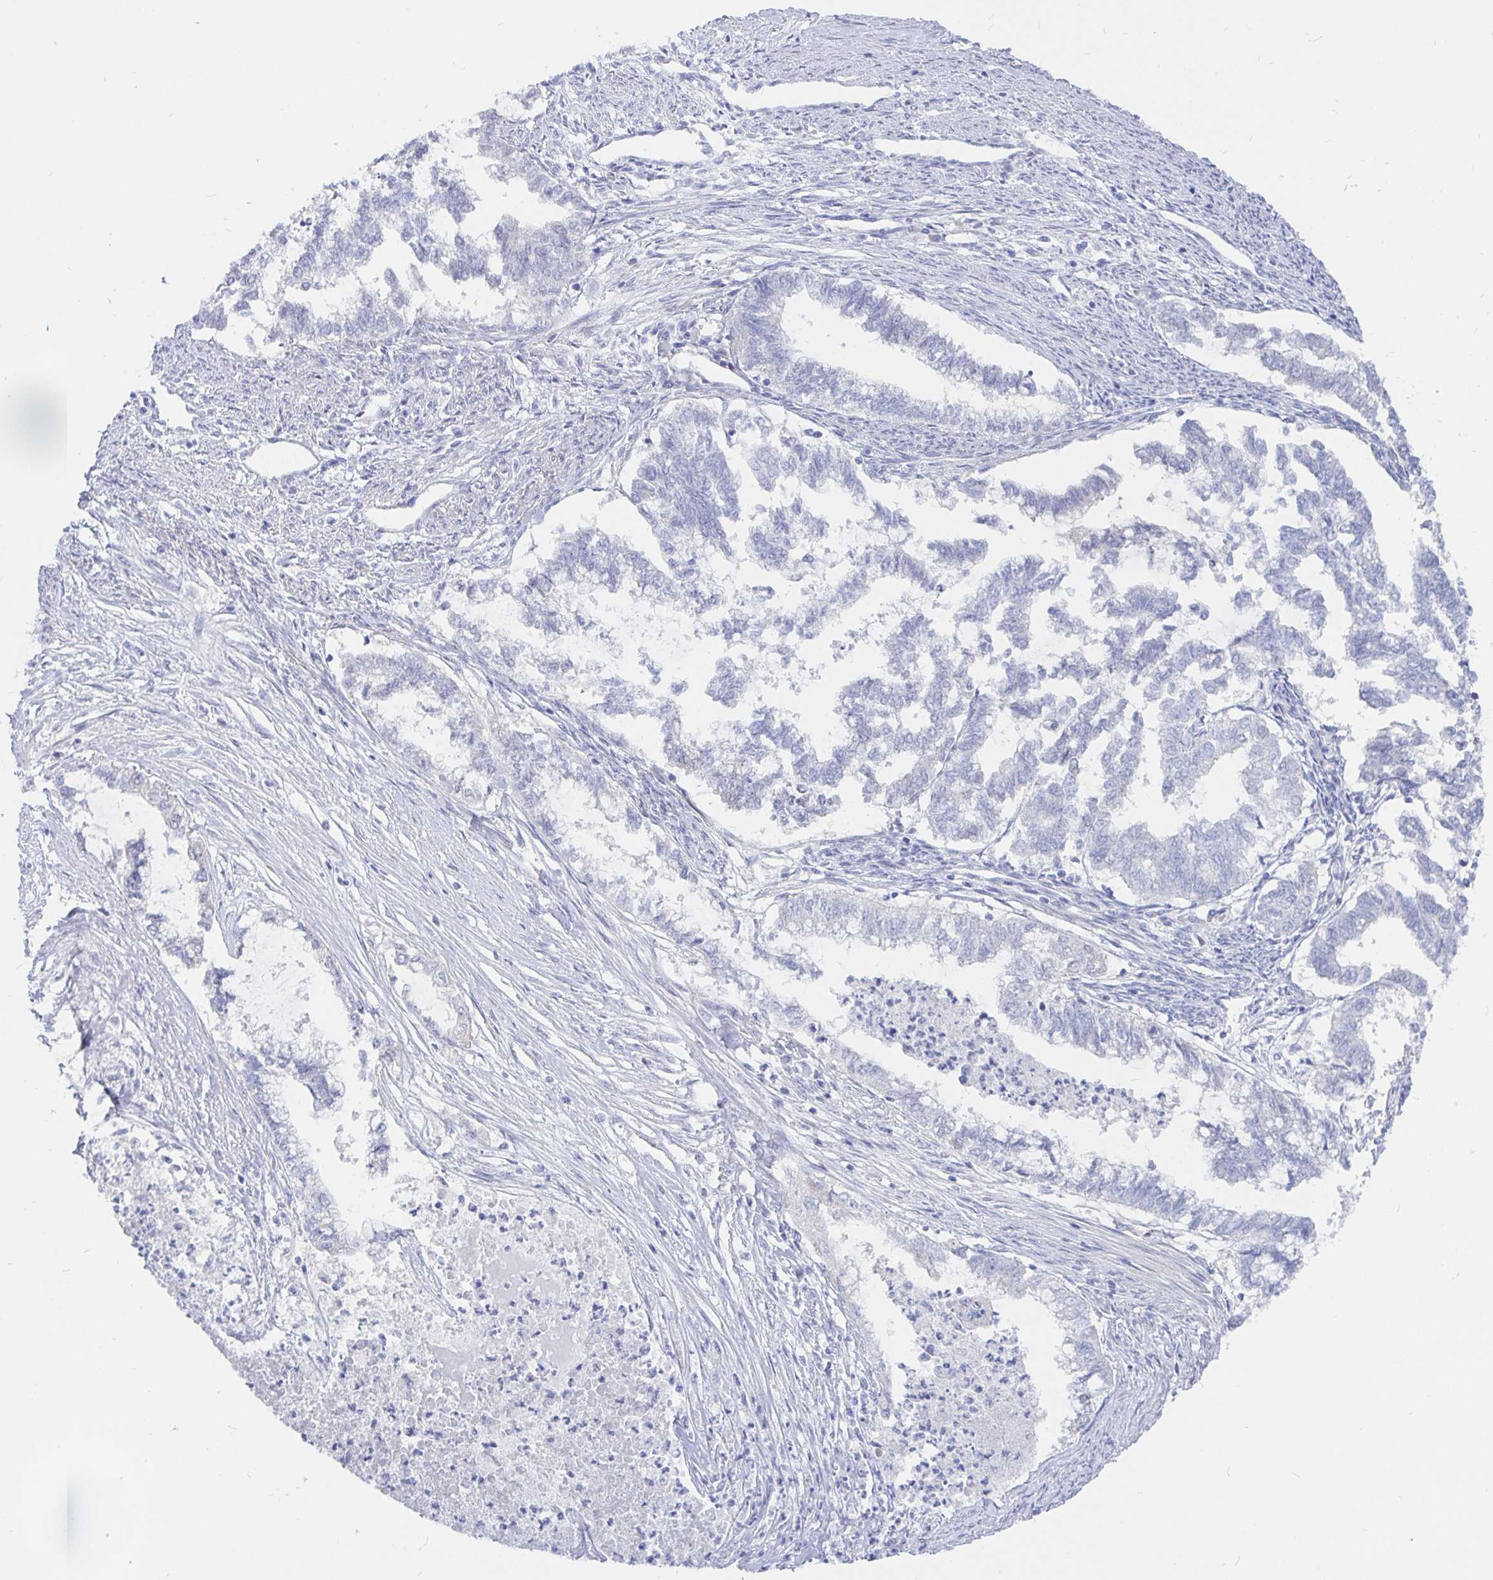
{"staining": {"intensity": "negative", "quantity": "none", "location": "none"}, "tissue": "endometrial cancer", "cell_type": "Tumor cells", "image_type": "cancer", "snomed": [{"axis": "morphology", "description": "Adenocarcinoma, NOS"}, {"axis": "topography", "description": "Endometrium"}], "caption": "There is no significant expression in tumor cells of endometrial cancer.", "gene": "COX16", "patient": {"sex": "female", "age": 79}}